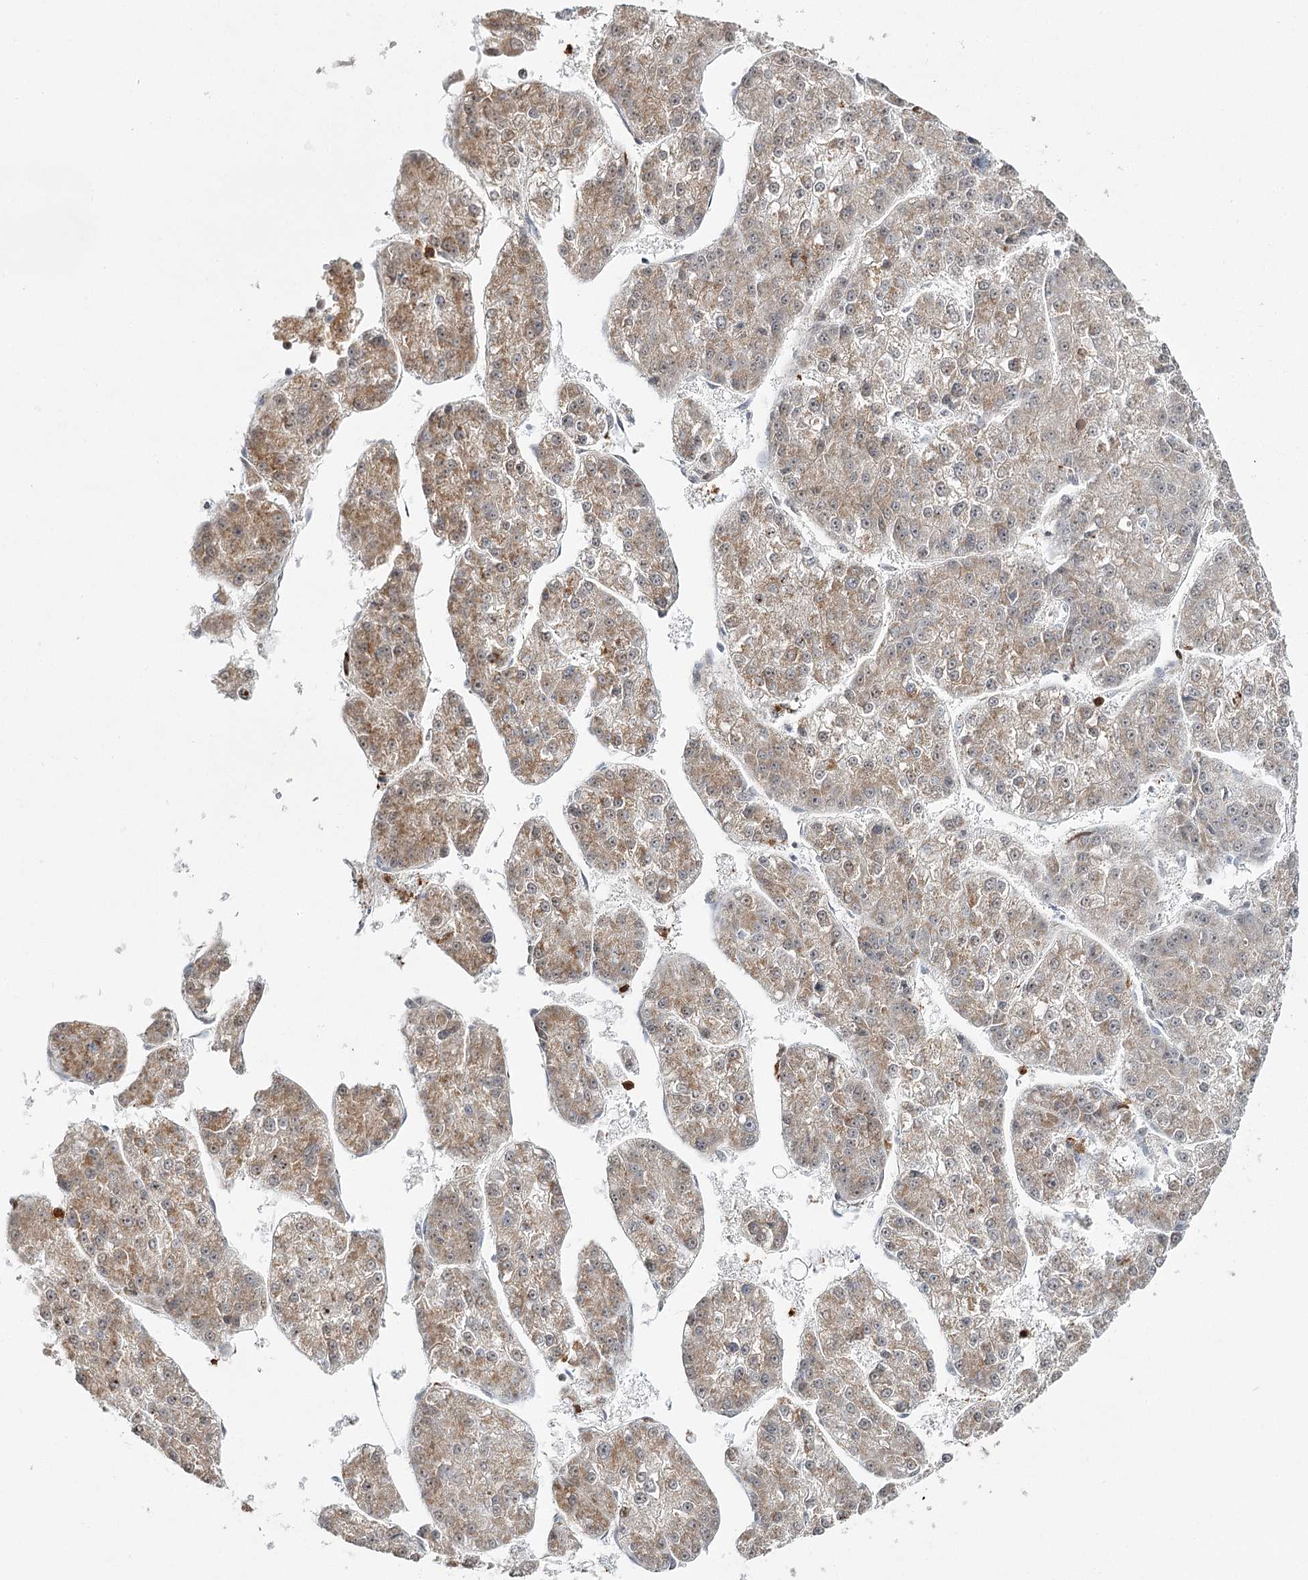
{"staining": {"intensity": "moderate", "quantity": ">75%", "location": "cytoplasmic/membranous"}, "tissue": "liver cancer", "cell_type": "Tumor cells", "image_type": "cancer", "snomed": [{"axis": "morphology", "description": "Carcinoma, Hepatocellular, NOS"}, {"axis": "topography", "description": "Liver"}], "caption": "The micrograph shows immunohistochemical staining of liver hepatocellular carcinoma. There is moderate cytoplasmic/membranous positivity is seen in approximately >75% of tumor cells. (IHC, brightfield microscopy, high magnification).", "gene": "ATAD1", "patient": {"sex": "female", "age": 73}}